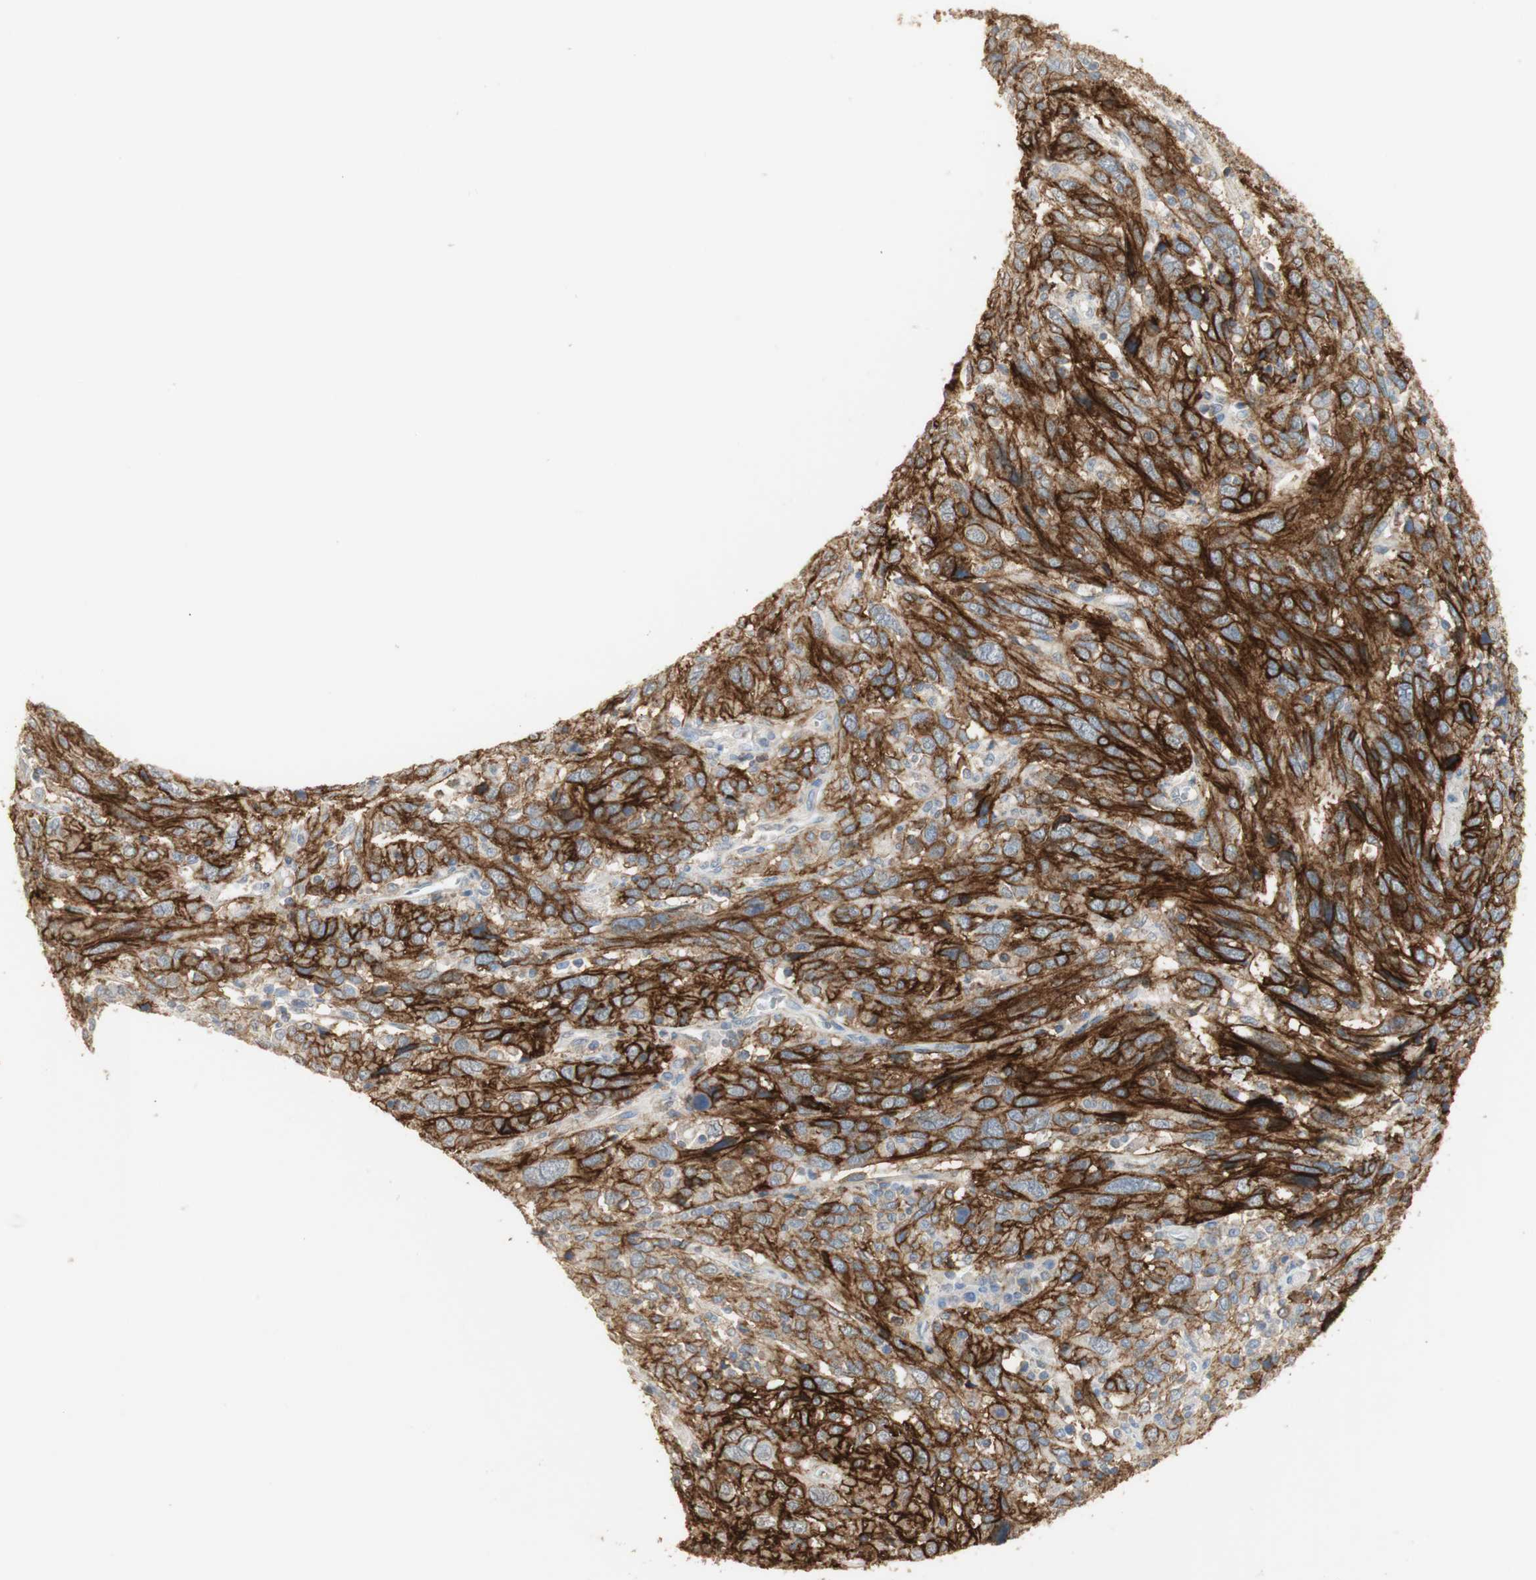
{"staining": {"intensity": "moderate", "quantity": ">75%", "location": "cytoplasmic/membranous"}, "tissue": "cervical cancer", "cell_type": "Tumor cells", "image_type": "cancer", "snomed": [{"axis": "morphology", "description": "Squamous cell carcinoma, NOS"}, {"axis": "topography", "description": "Cervix"}], "caption": "Squamous cell carcinoma (cervical) stained with a protein marker exhibits moderate staining in tumor cells.", "gene": "L1CAM", "patient": {"sex": "female", "age": 46}}